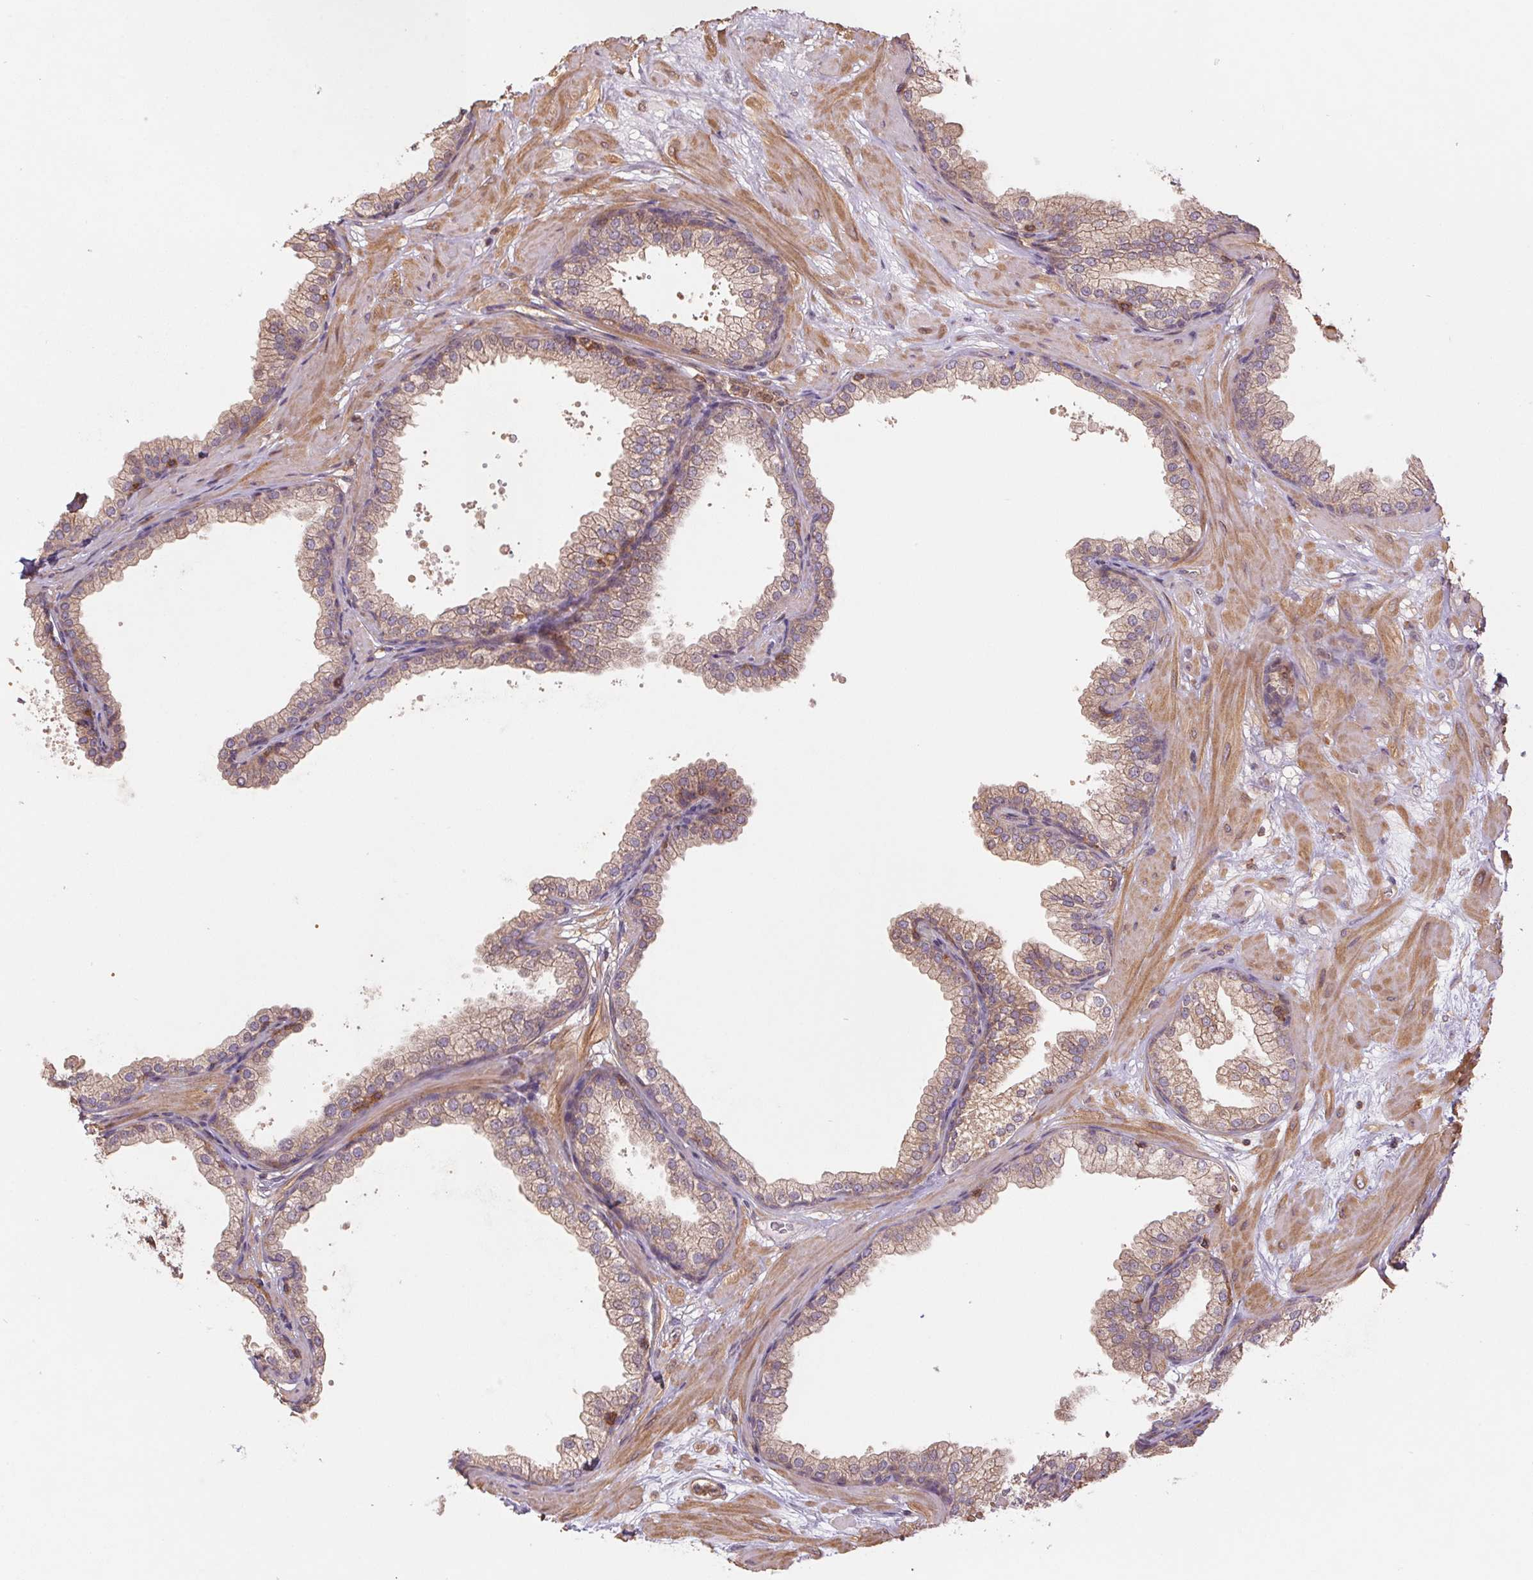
{"staining": {"intensity": "weak", "quantity": ">75%", "location": "cytoplasmic/membranous"}, "tissue": "prostate", "cell_type": "Glandular cells", "image_type": "normal", "snomed": [{"axis": "morphology", "description": "Normal tissue, NOS"}, {"axis": "topography", "description": "Prostate"}], "caption": "High-power microscopy captured an immunohistochemistry (IHC) micrograph of benign prostate, revealing weak cytoplasmic/membranous expression in about >75% of glandular cells. (DAB IHC, brown staining for protein, blue staining for nuclei).", "gene": "TUBA1A", "patient": {"sex": "male", "age": 37}}